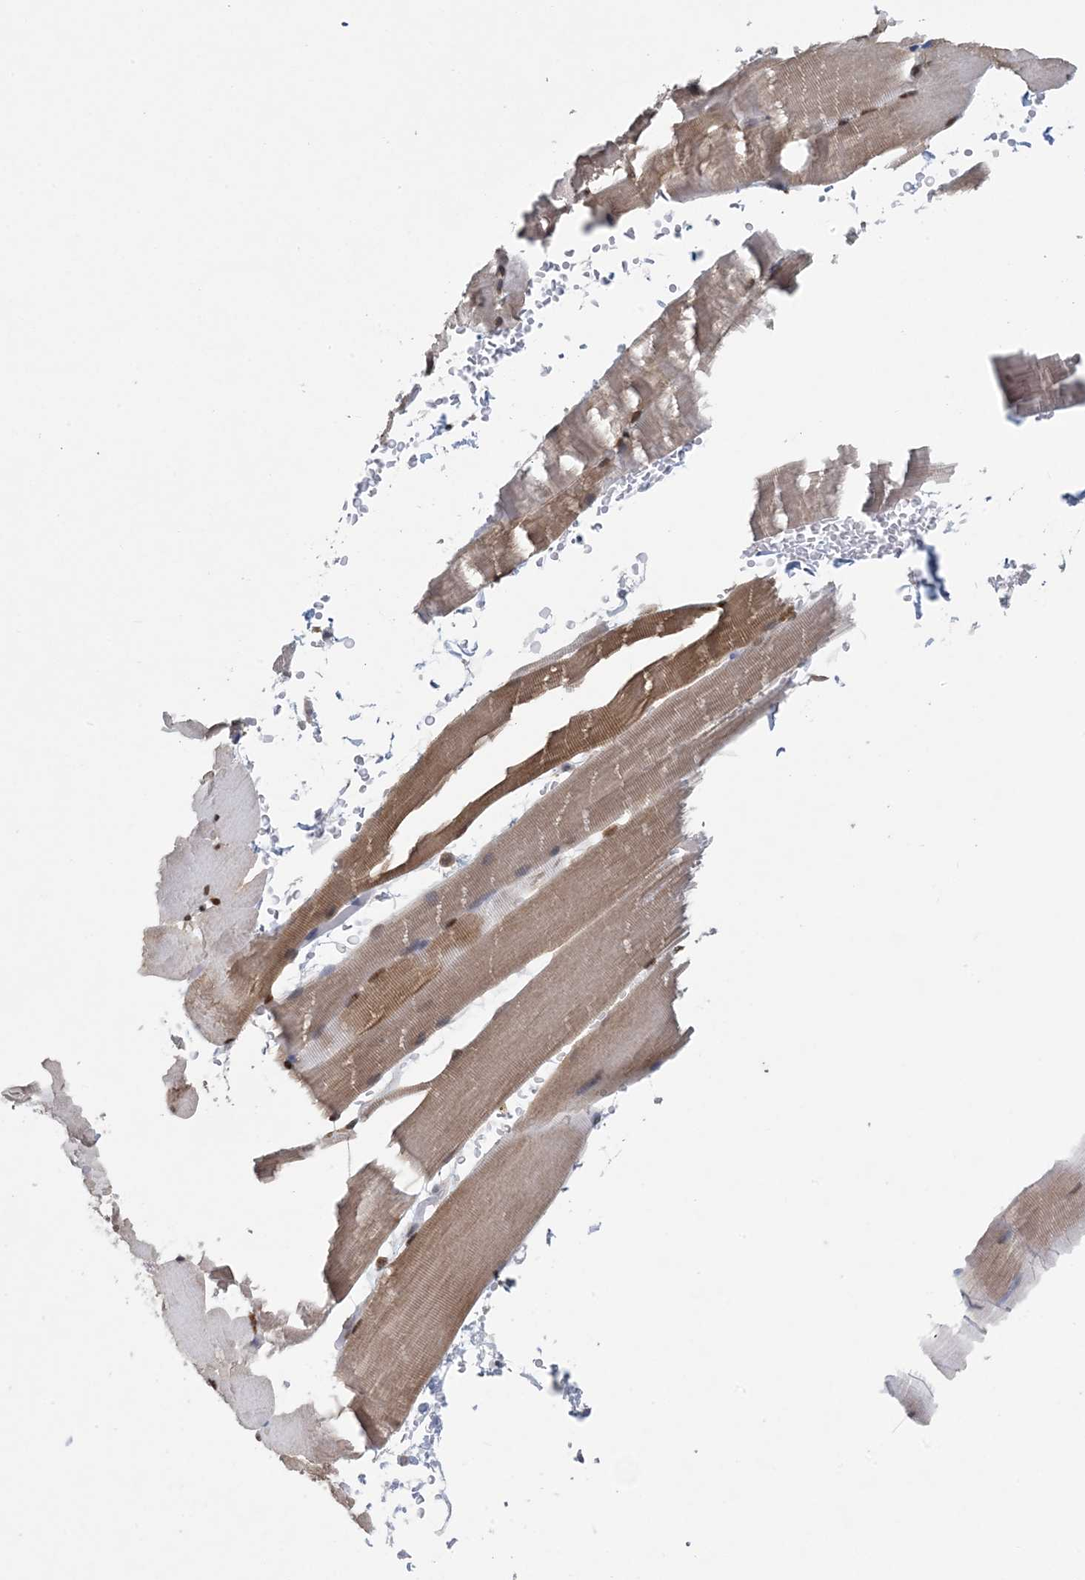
{"staining": {"intensity": "moderate", "quantity": "25%-75%", "location": "cytoplasmic/membranous,nuclear"}, "tissue": "skeletal muscle", "cell_type": "Myocytes", "image_type": "normal", "snomed": [{"axis": "morphology", "description": "Normal tissue, NOS"}, {"axis": "topography", "description": "Skeletal muscle"}, {"axis": "topography", "description": "Parathyroid gland"}], "caption": "This micrograph reveals immunohistochemistry (IHC) staining of benign skeletal muscle, with medium moderate cytoplasmic/membranous,nuclear positivity in about 25%-75% of myocytes.", "gene": "HIKESHI", "patient": {"sex": "female", "age": 37}}